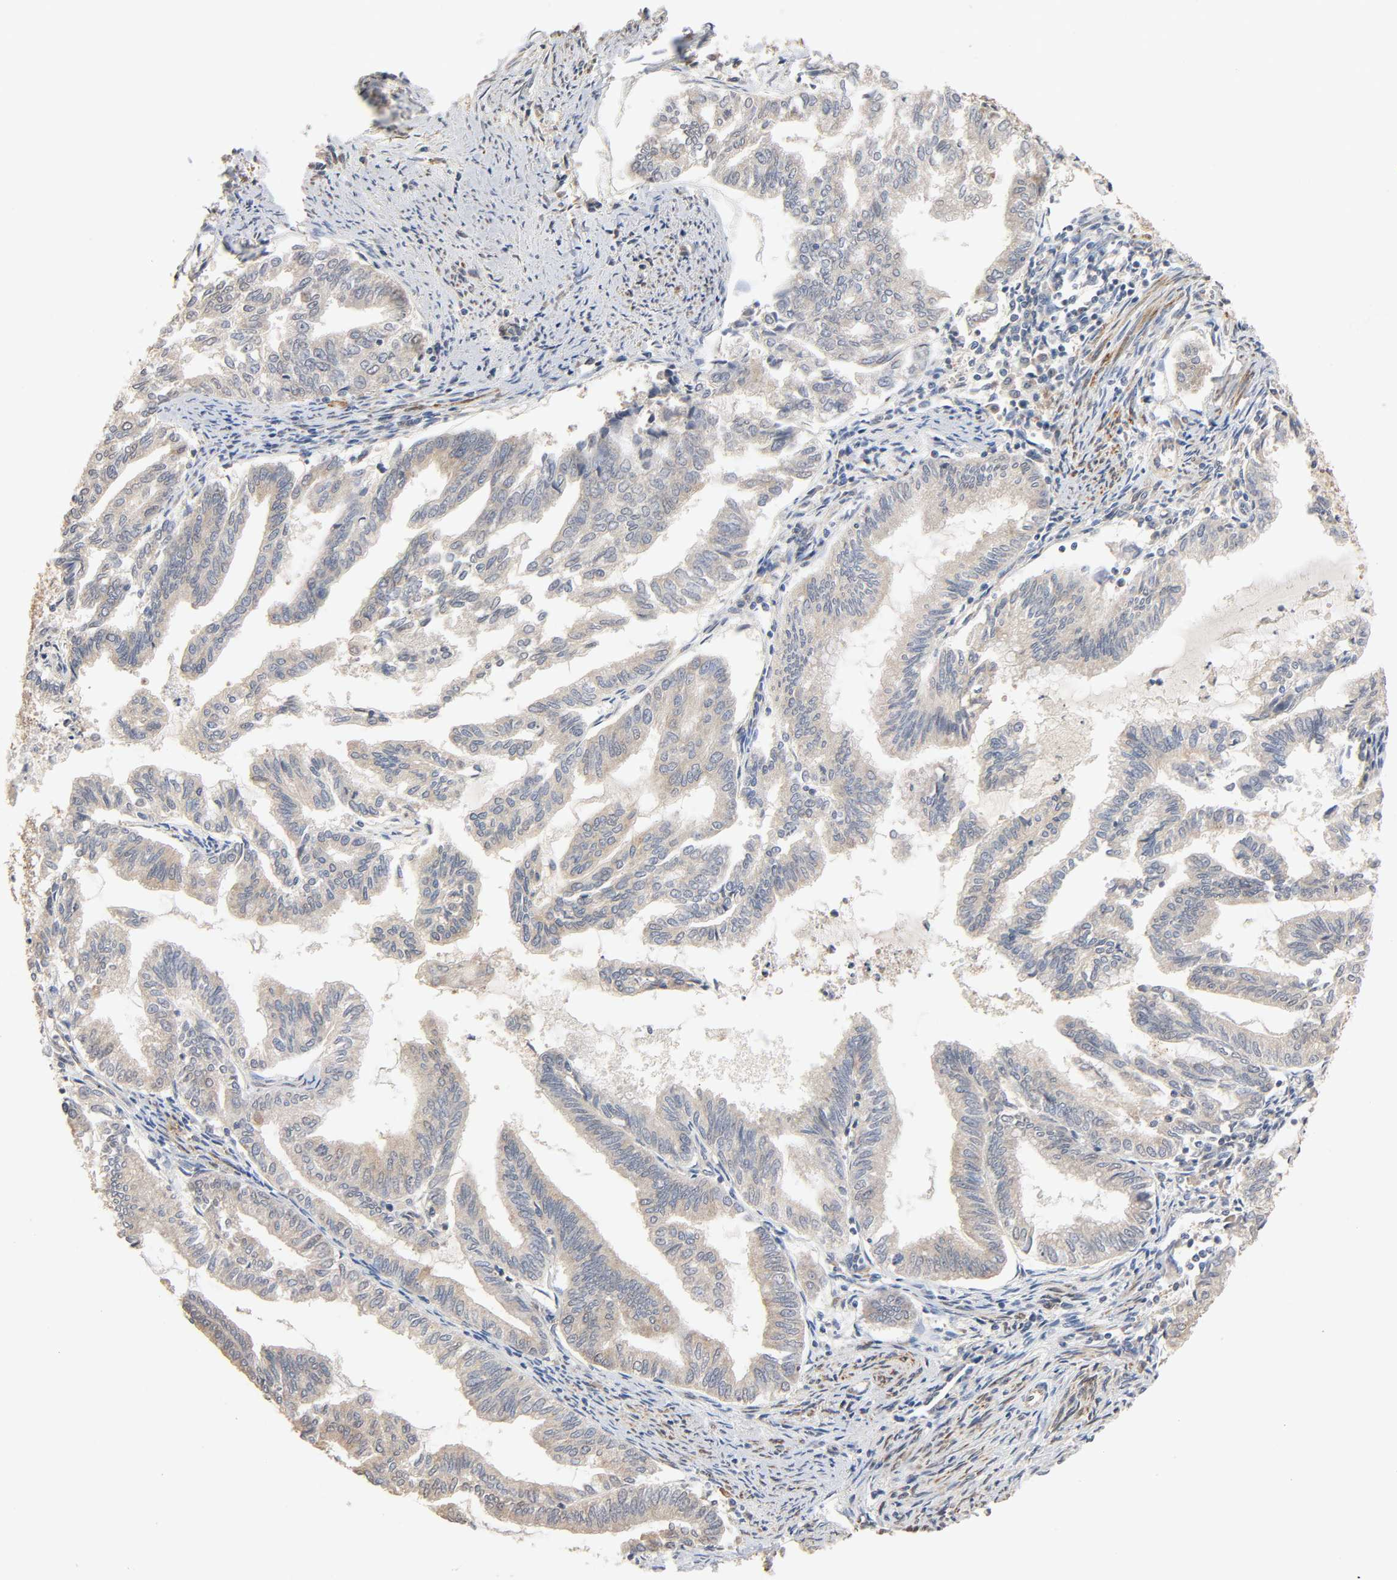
{"staining": {"intensity": "moderate", "quantity": ">75%", "location": "cytoplasmic/membranous"}, "tissue": "endometrial cancer", "cell_type": "Tumor cells", "image_type": "cancer", "snomed": [{"axis": "morphology", "description": "Adenocarcinoma, NOS"}, {"axis": "topography", "description": "Endometrium"}], "caption": "Moderate cytoplasmic/membranous protein expression is identified in about >75% of tumor cells in adenocarcinoma (endometrial). The staining was performed using DAB to visualize the protein expression in brown, while the nuclei were stained in blue with hematoxylin (Magnification: 20x).", "gene": "NEMF", "patient": {"sex": "female", "age": 79}}